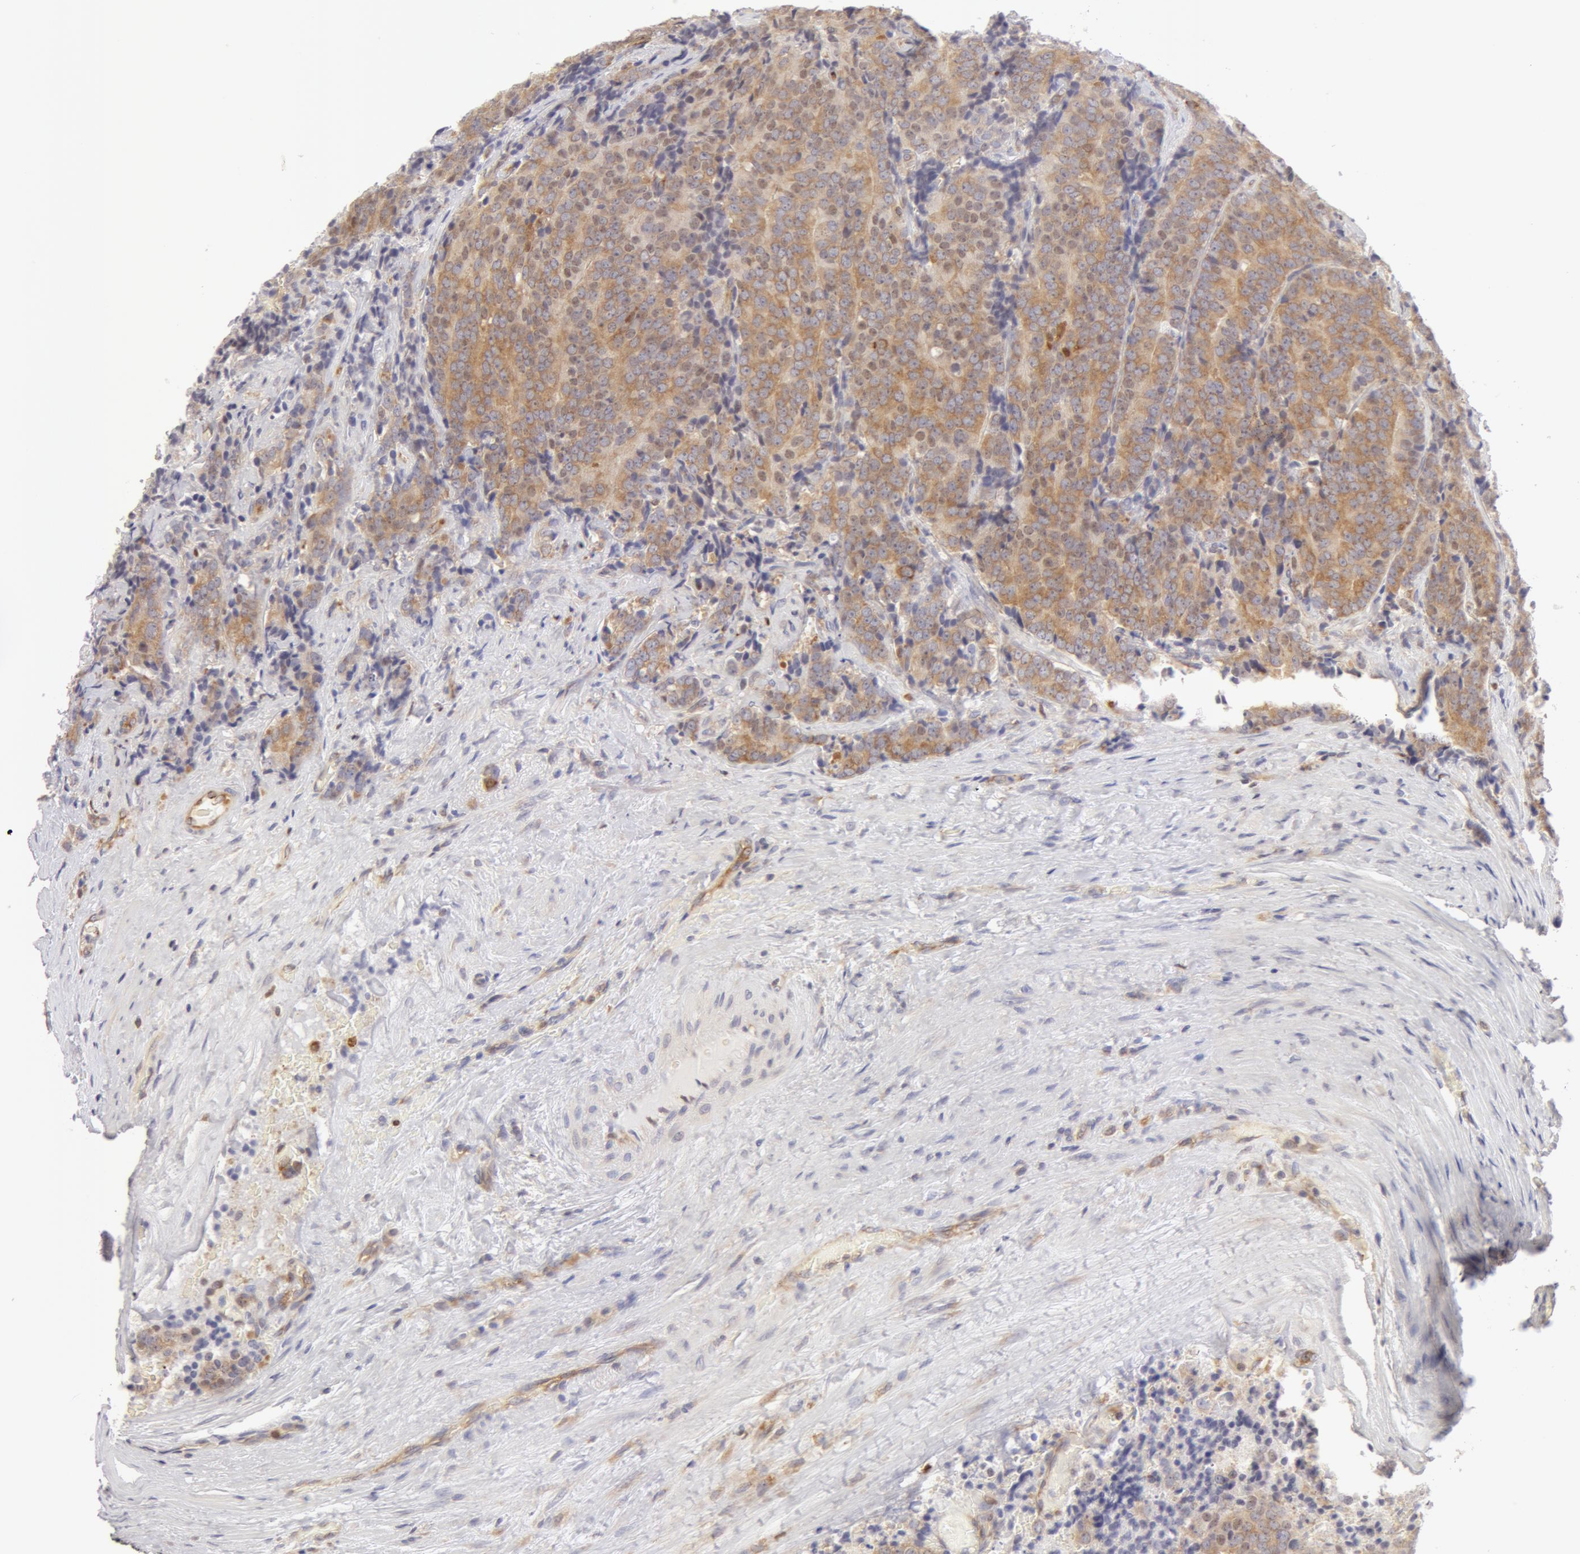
{"staining": {"intensity": "weak", "quantity": ">75%", "location": "cytoplasmic/membranous"}, "tissue": "prostate cancer", "cell_type": "Tumor cells", "image_type": "cancer", "snomed": [{"axis": "morphology", "description": "Adenocarcinoma, Medium grade"}, {"axis": "topography", "description": "Prostate"}], "caption": "Immunohistochemical staining of prostate cancer demonstrates low levels of weak cytoplasmic/membranous staining in about >75% of tumor cells. (DAB = brown stain, brightfield microscopy at high magnification).", "gene": "DDX3Y", "patient": {"sex": "male", "age": 65}}